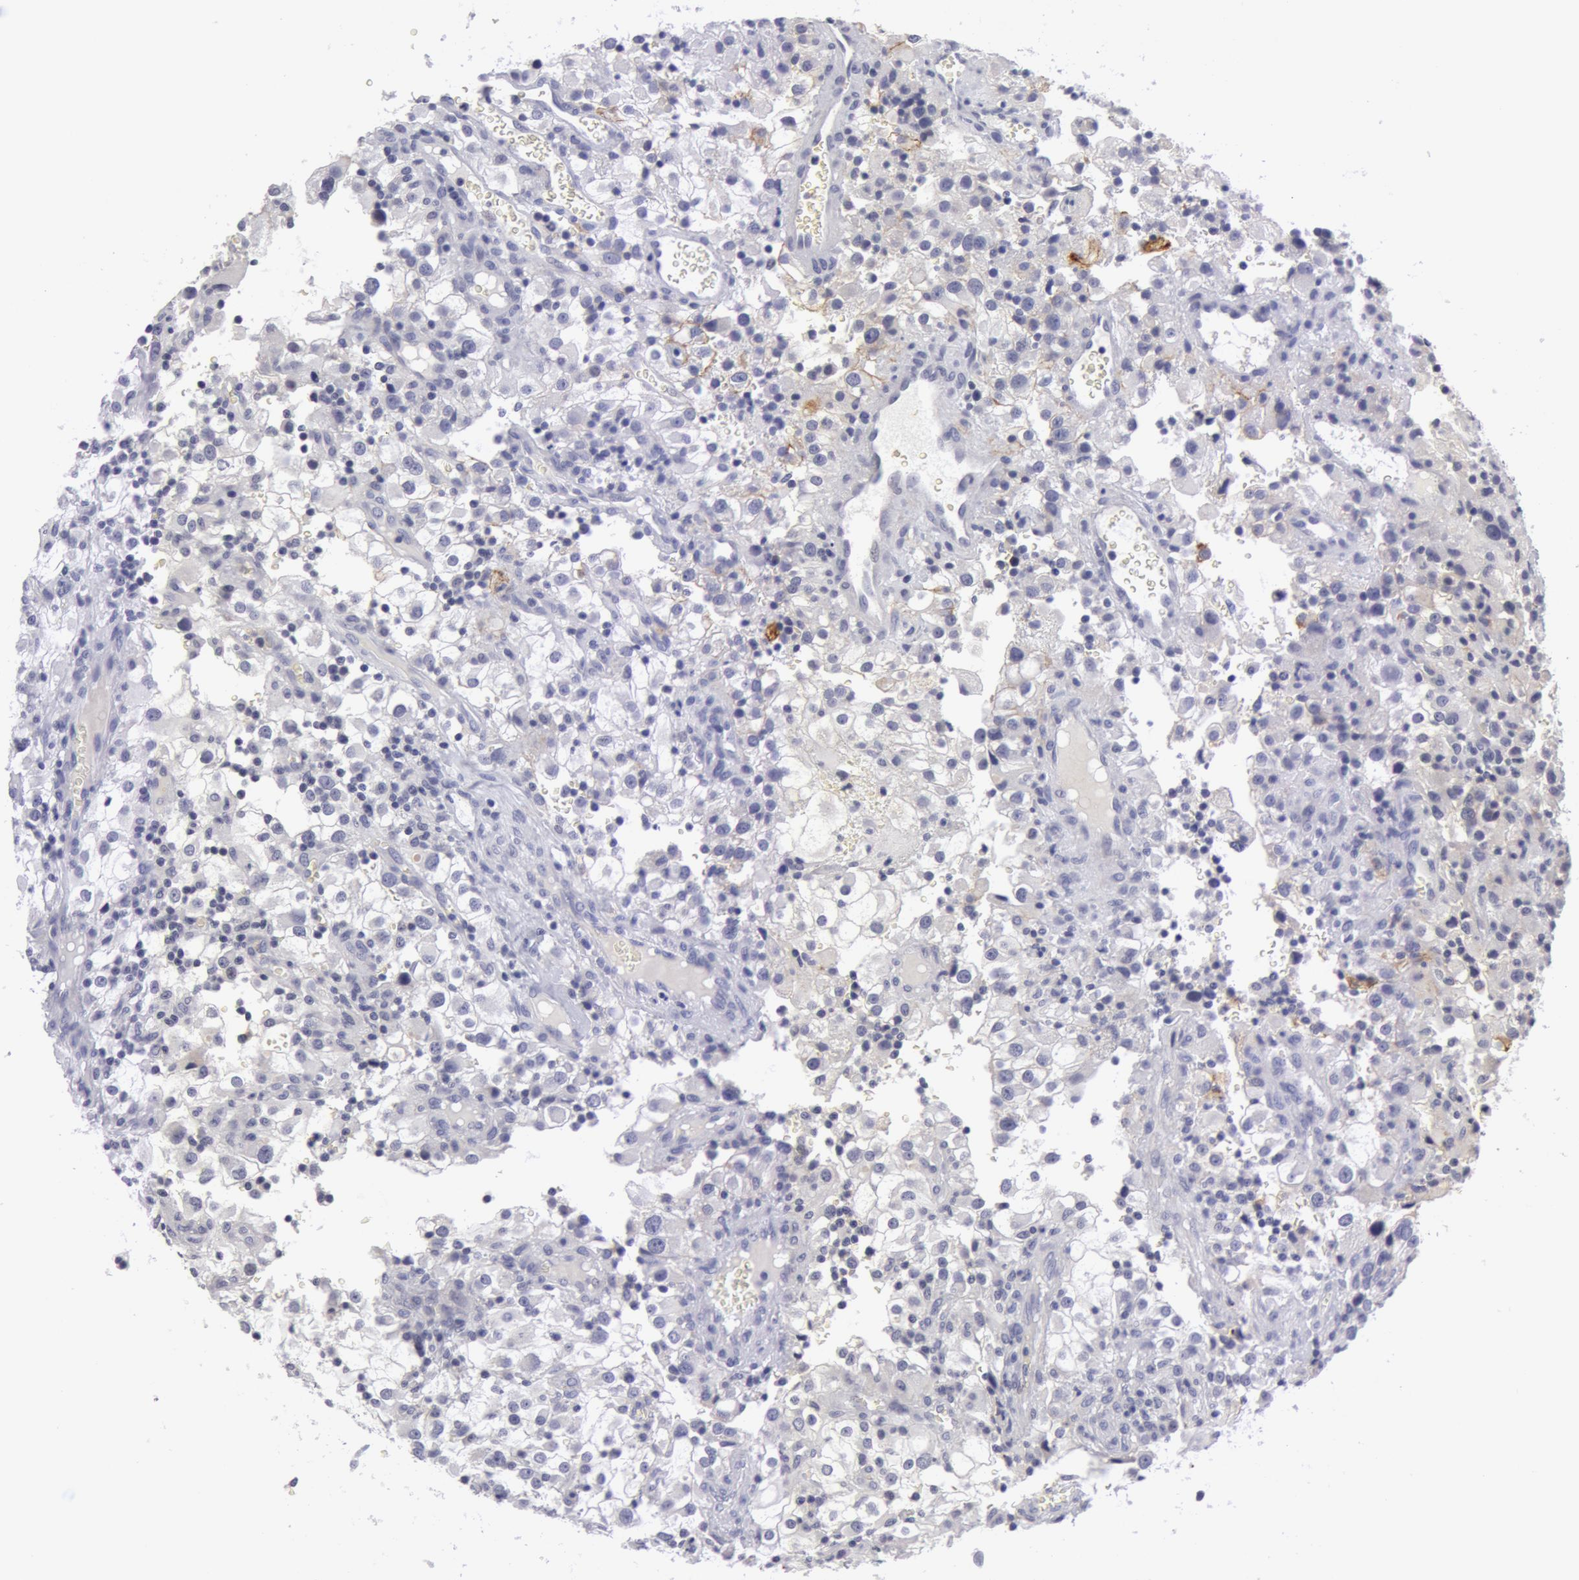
{"staining": {"intensity": "negative", "quantity": "none", "location": "none"}, "tissue": "renal cancer", "cell_type": "Tumor cells", "image_type": "cancer", "snomed": [{"axis": "morphology", "description": "Adenocarcinoma, NOS"}, {"axis": "topography", "description": "Kidney"}], "caption": "Tumor cells show no significant protein staining in adenocarcinoma (renal).", "gene": "NLGN4X", "patient": {"sex": "female", "age": 52}}